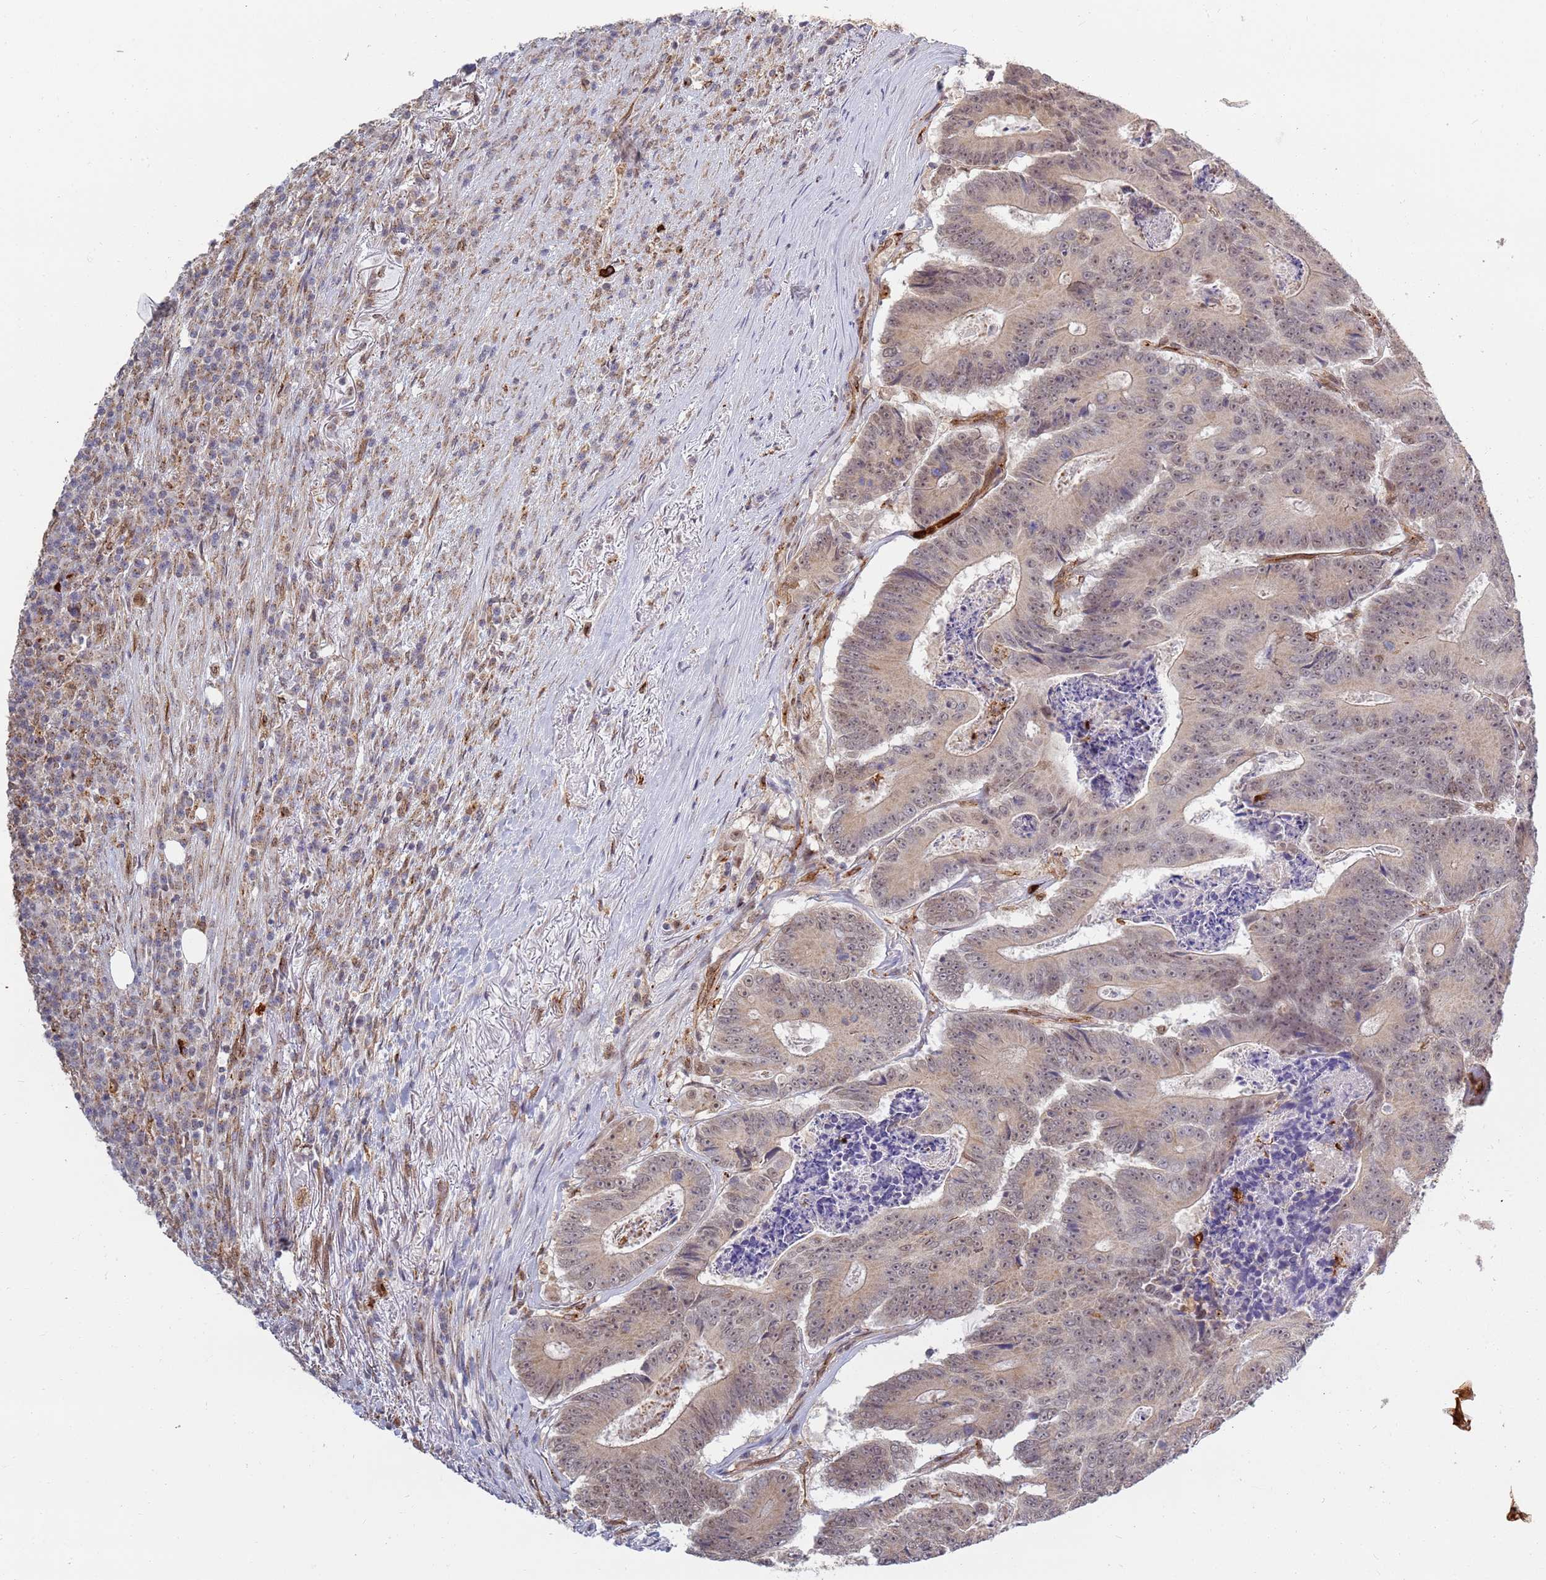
{"staining": {"intensity": "moderate", "quantity": ">75%", "location": "cytoplasmic/membranous,nuclear"}, "tissue": "colorectal cancer", "cell_type": "Tumor cells", "image_type": "cancer", "snomed": [{"axis": "morphology", "description": "Adenocarcinoma, NOS"}, {"axis": "topography", "description": "Colon"}], "caption": "Moderate cytoplasmic/membranous and nuclear protein staining is identified in approximately >75% of tumor cells in adenocarcinoma (colorectal). The protein of interest is stained brown, and the nuclei are stained in blue (DAB (3,3'-diaminobenzidine) IHC with brightfield microscopy, high magnification).", "gene": "CEP170", "patient": {"sex": "male", "age": 83}}